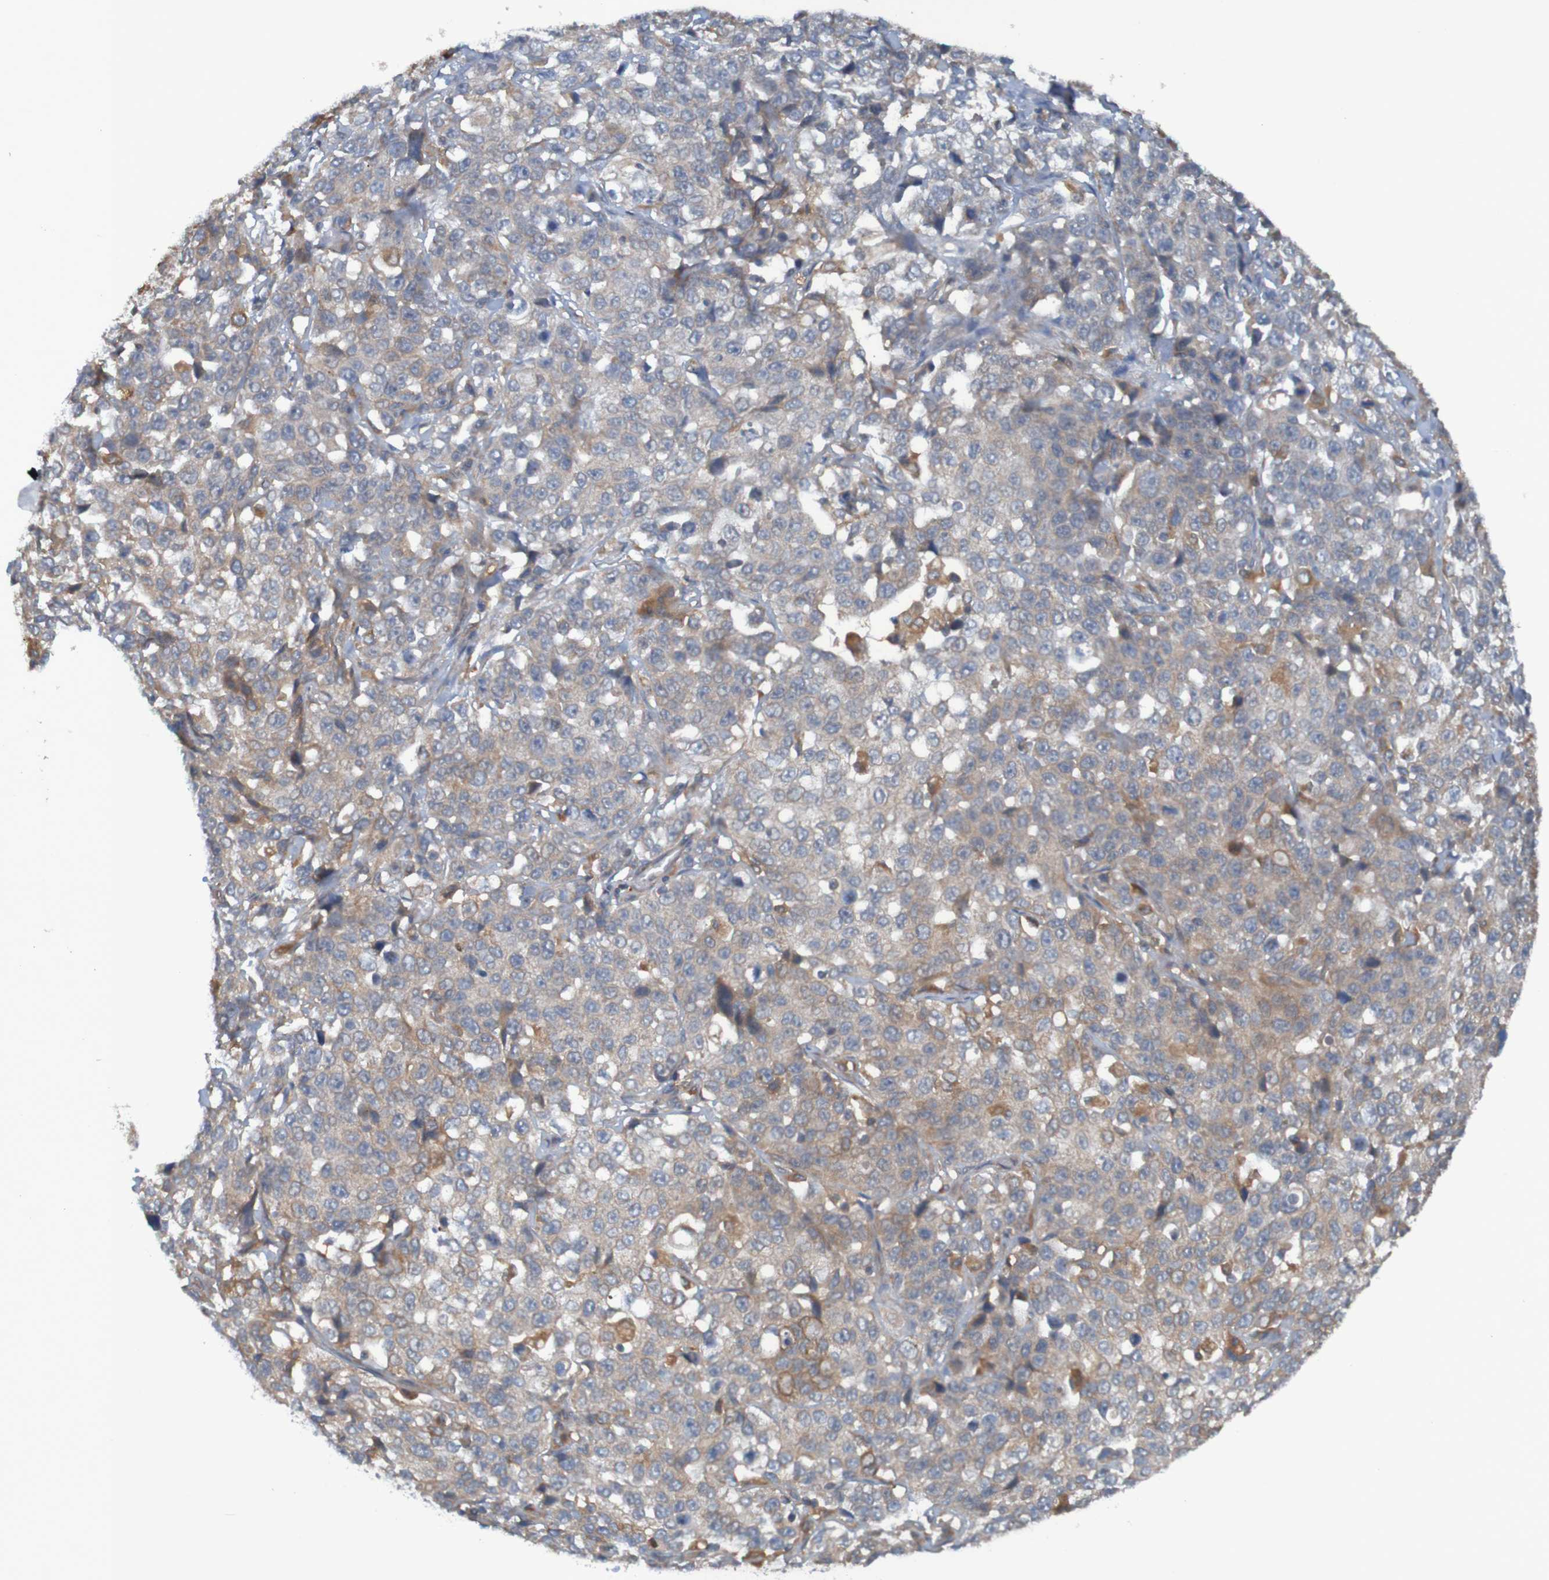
{"staining": {"intensity": "weak", "quantity": ">75%", "location": "cytoplasmic/membranous"}, "tissue": "stomach cancer", "cell_type": "Tumor cells", "image_type": "cancer", "snomed": [{"axis": "morphology", "description": "Normal tissue, NOS"}, {"axis": "morphology", "description": "Adenocarcinoma, NOS"}, {"axis": "topography", "description": "Stomach"}], "caption": "DAB (3,3'-diaminobenzidine) immunohistochemical staining of stomach adenocarcinoma demonstrates weak cytoplasmic/membranous protein positivity in about >75% of tumor cells.", "gene": "DNAJC4", "patient": {"sex": "male", "age": 48}}